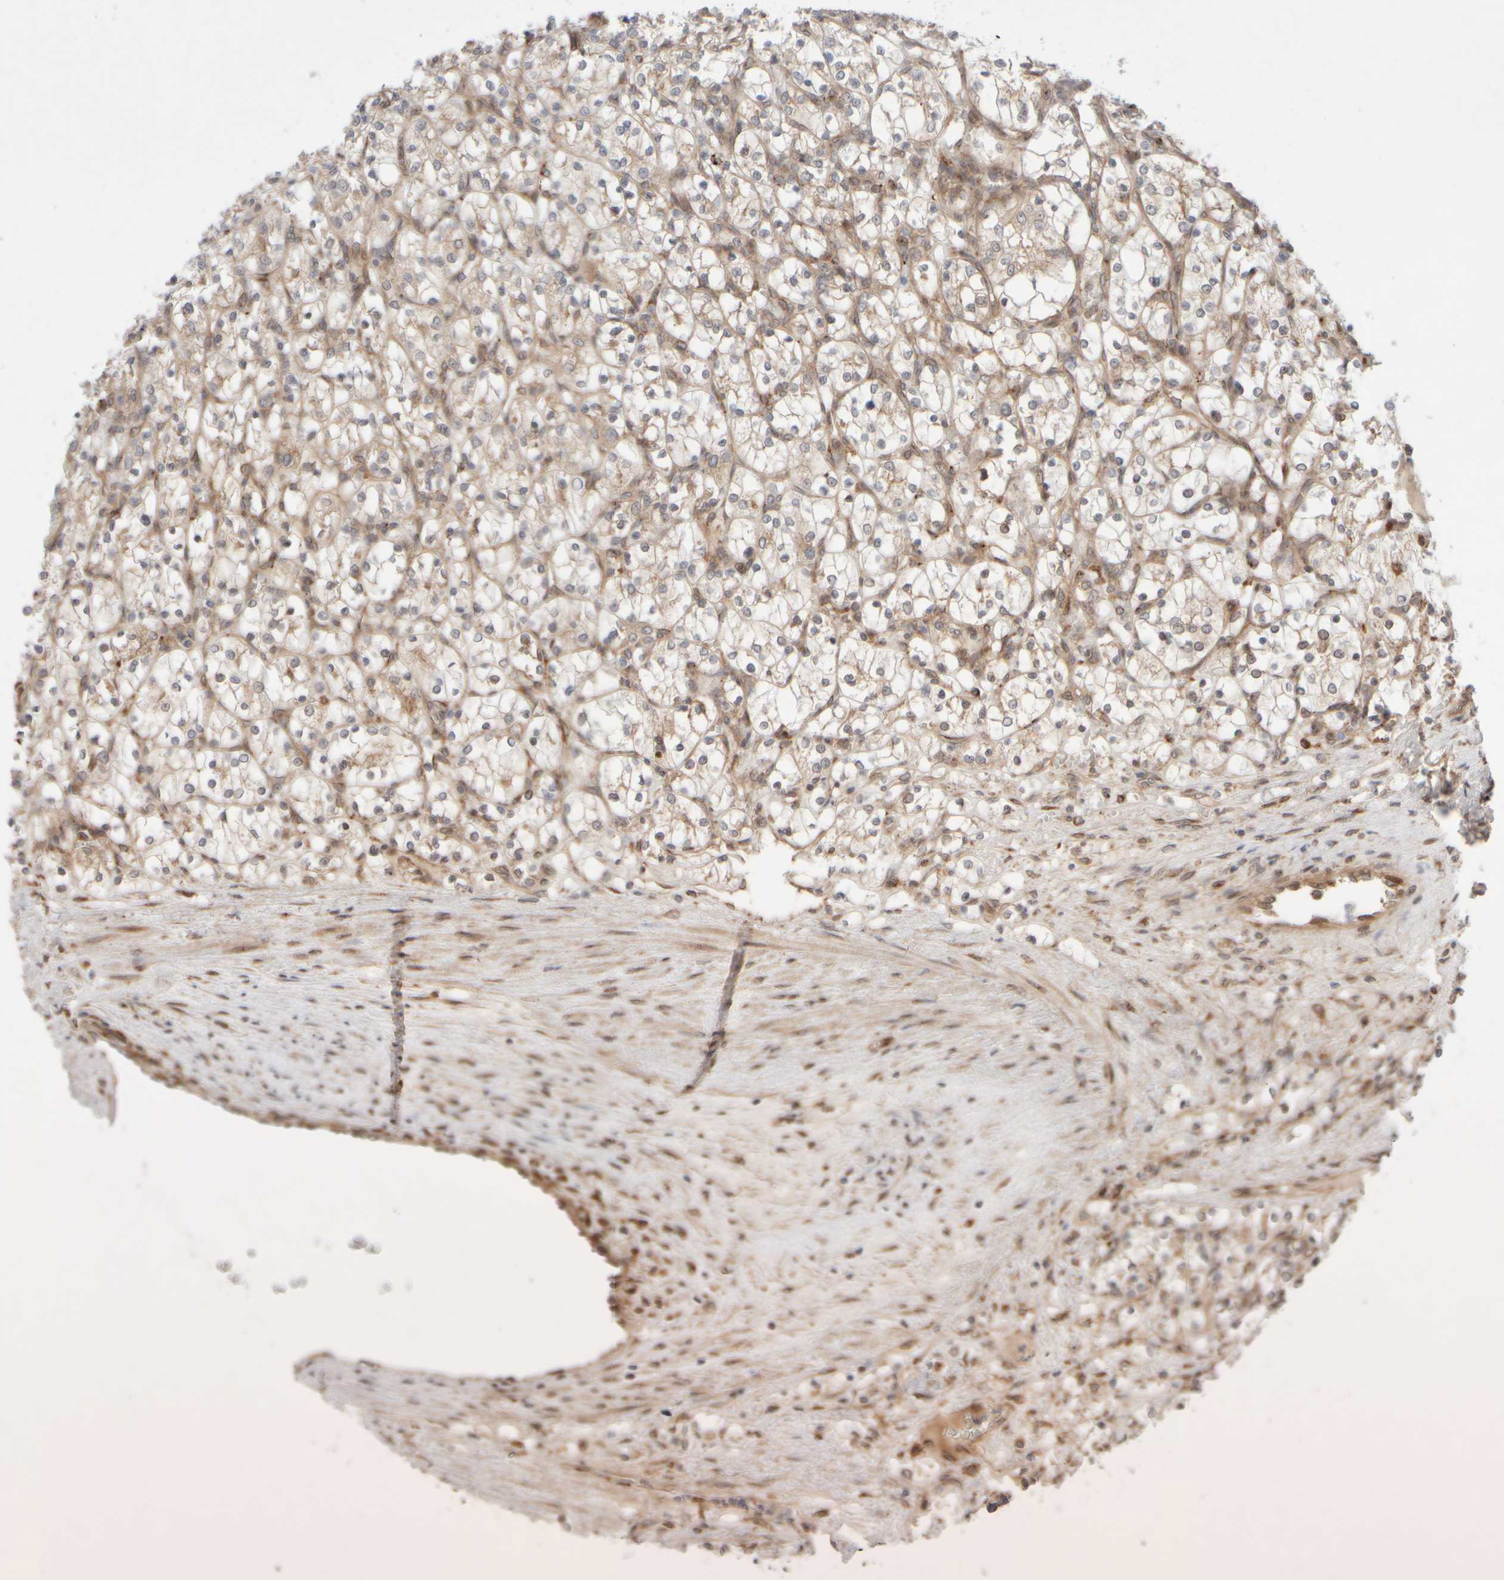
{"staining": {"intensity": "weak", "quantity": ">75%", "location": "cytoplasmic/membranous"}, "tissue": "renal cancer", "cell_type": "Tumor cells", "image_type": "cancer", "snomed": [{"axis": "morphology", "description": "Adenocarcinoma, NOS"}, {"axis": "topography", "description": "Kidney"}], "caption": "Weak cytoplasmic/membranous protein expression is appreciated in approximately >75% of tumor cells in renal cancer. The protein of interest is shown in brown color, while the nuclei are stained blue.", "gene": "GCN1", "patient": {"sex": "female", "age": 69}}